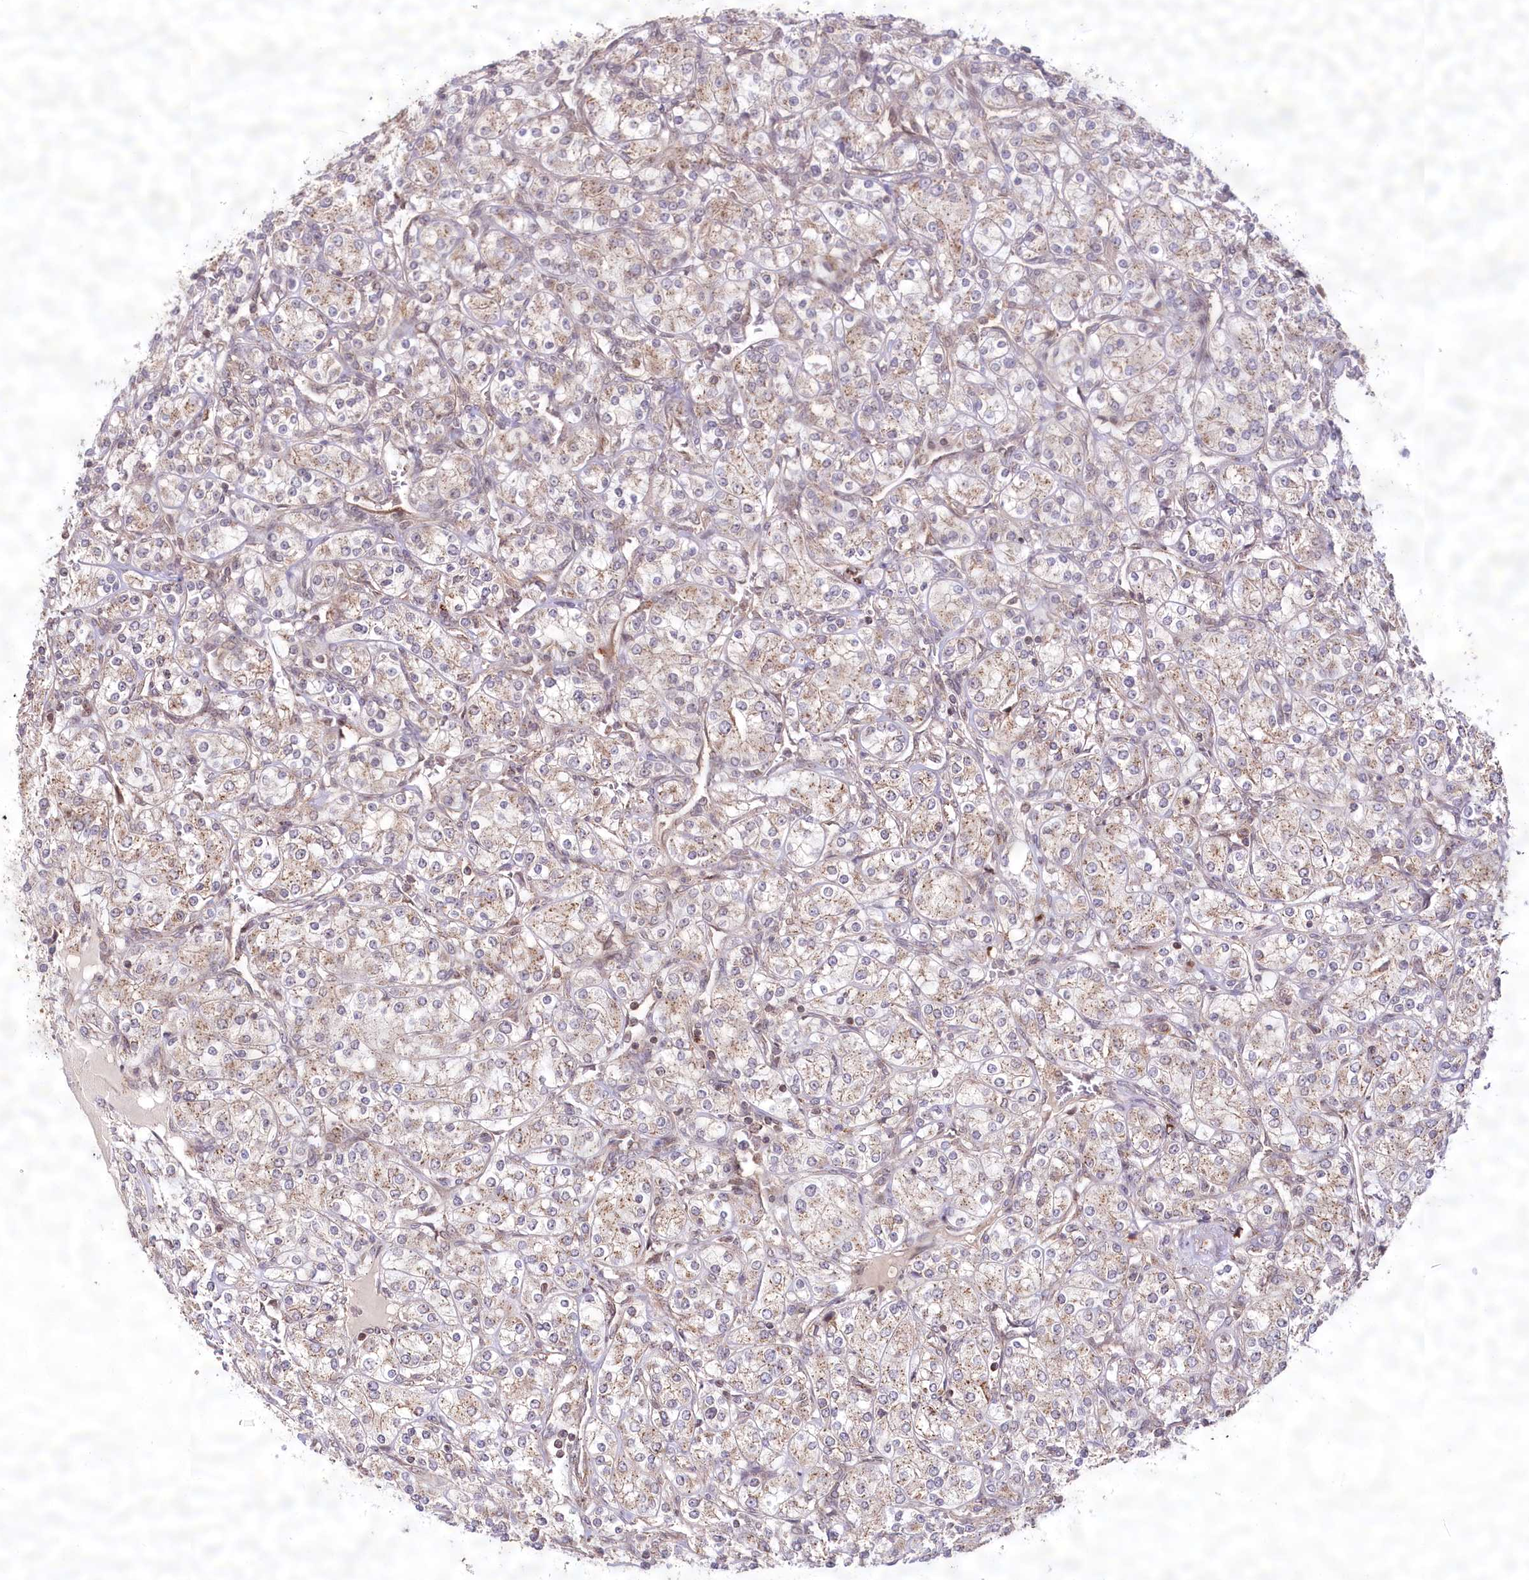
{"staining": {"intensity": "weak", "quantity": ">75%", "location": "cytoplasmic/membranous"}, "tissue": "renal cancer", "cell_type": "Tumor cells", "image_type": "cancer", "snomed": [{"axis": "morphology", "description": "Adenocarcinoma, NOS"}, {"axis": "topography", "description": "Kidney"}], "caption": "A low amount of weak cytoplasmic/membranous staining is present in approximately >75% of tumor cells in renal adenocarcinoma tissue.", "gene": "COPG1", "patient": {"sex": "male", "age": 77}}